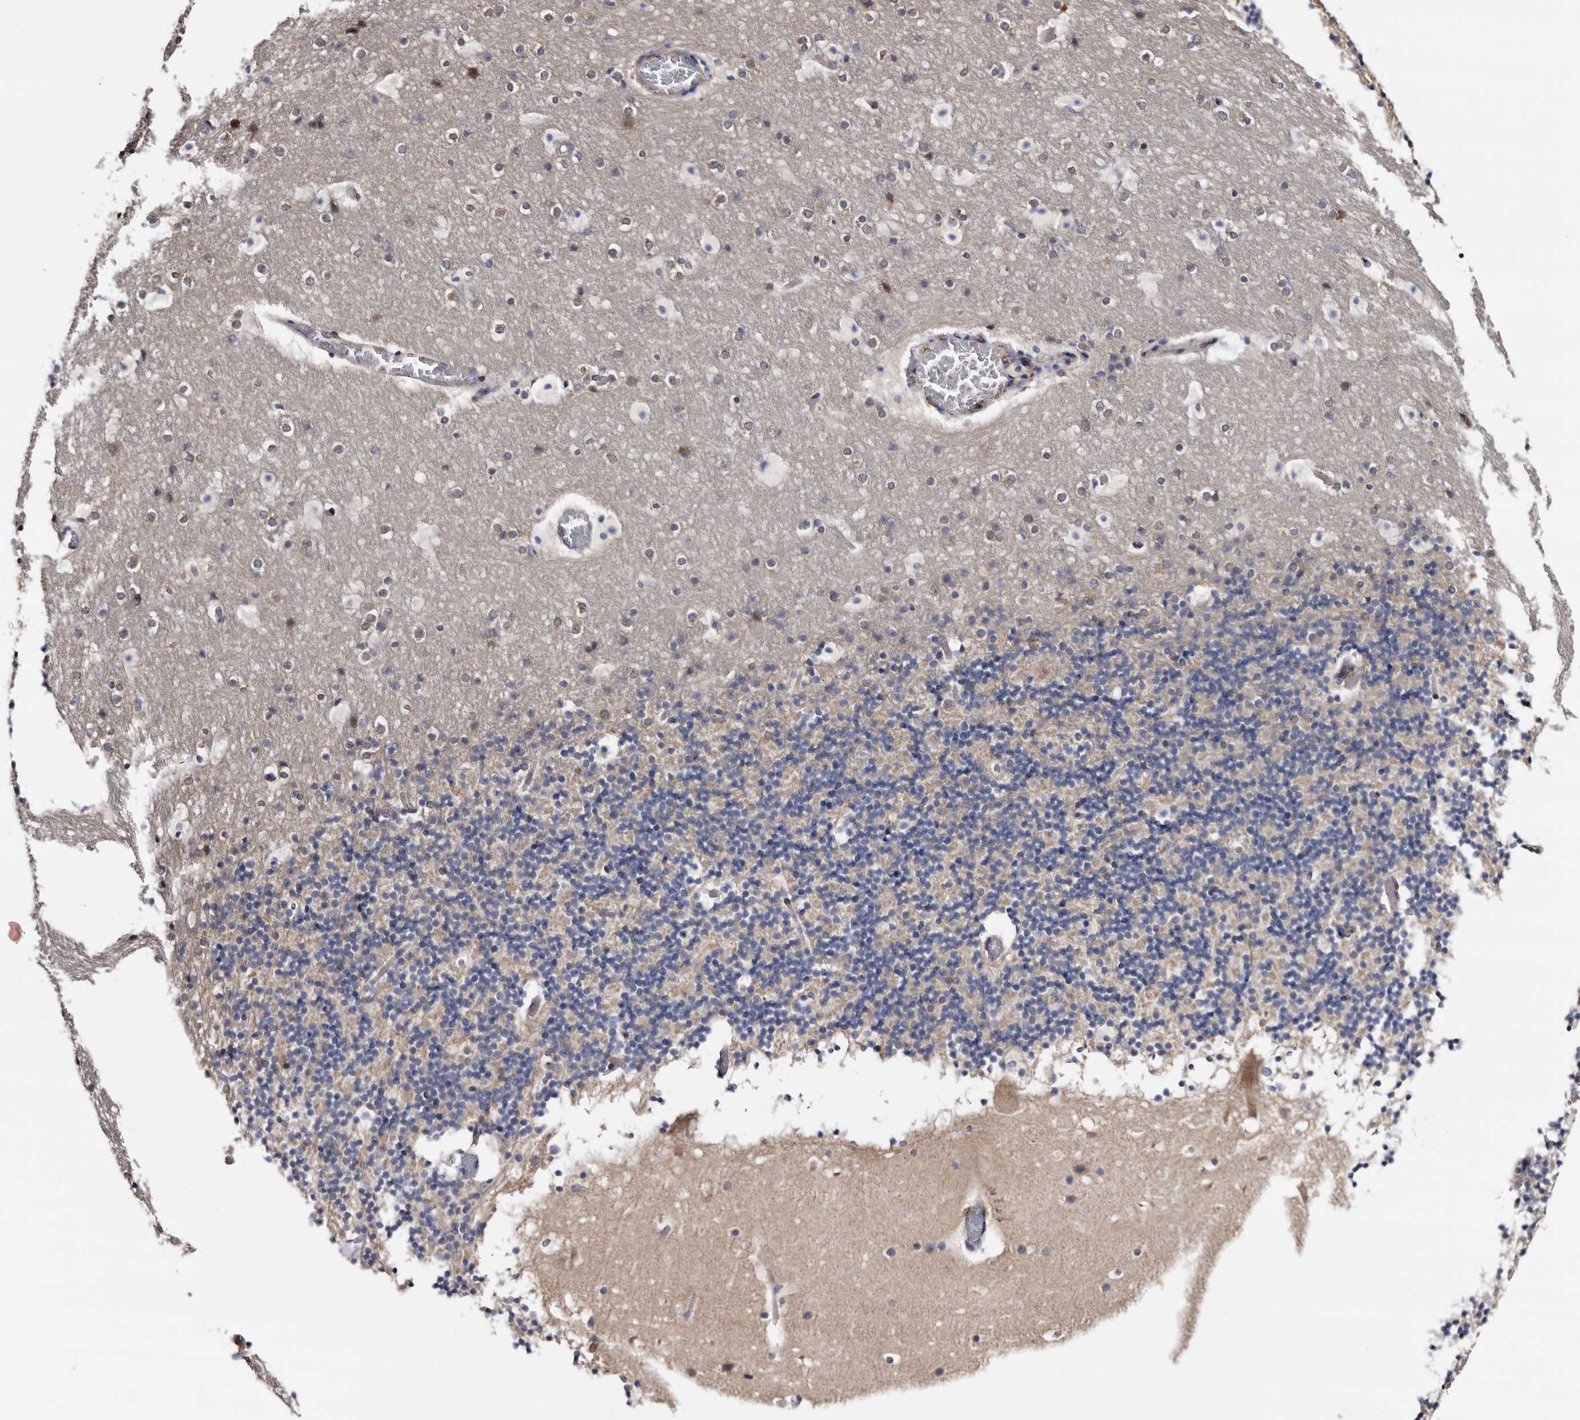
{"staining": {"intensity": "weak", "quantity": "<25%", "location": "cytoplasmic/membranous"}, "tissue": "cerebellum", "cell_type": "Cells in granular layer", "image_type": "normal", "snomed": [{"axis": "morphology", "description": "Normal tissue, NOS"}, {"axis": "topography", "description": "Cerebellum"}], "caption": "Human cerebellum stained for a protein using immunohistochemistry (IHC) reveals no expression in cells in granular layer.", "gene": "ARMCX2", "patient": {"sex": "male", "age": 57}}